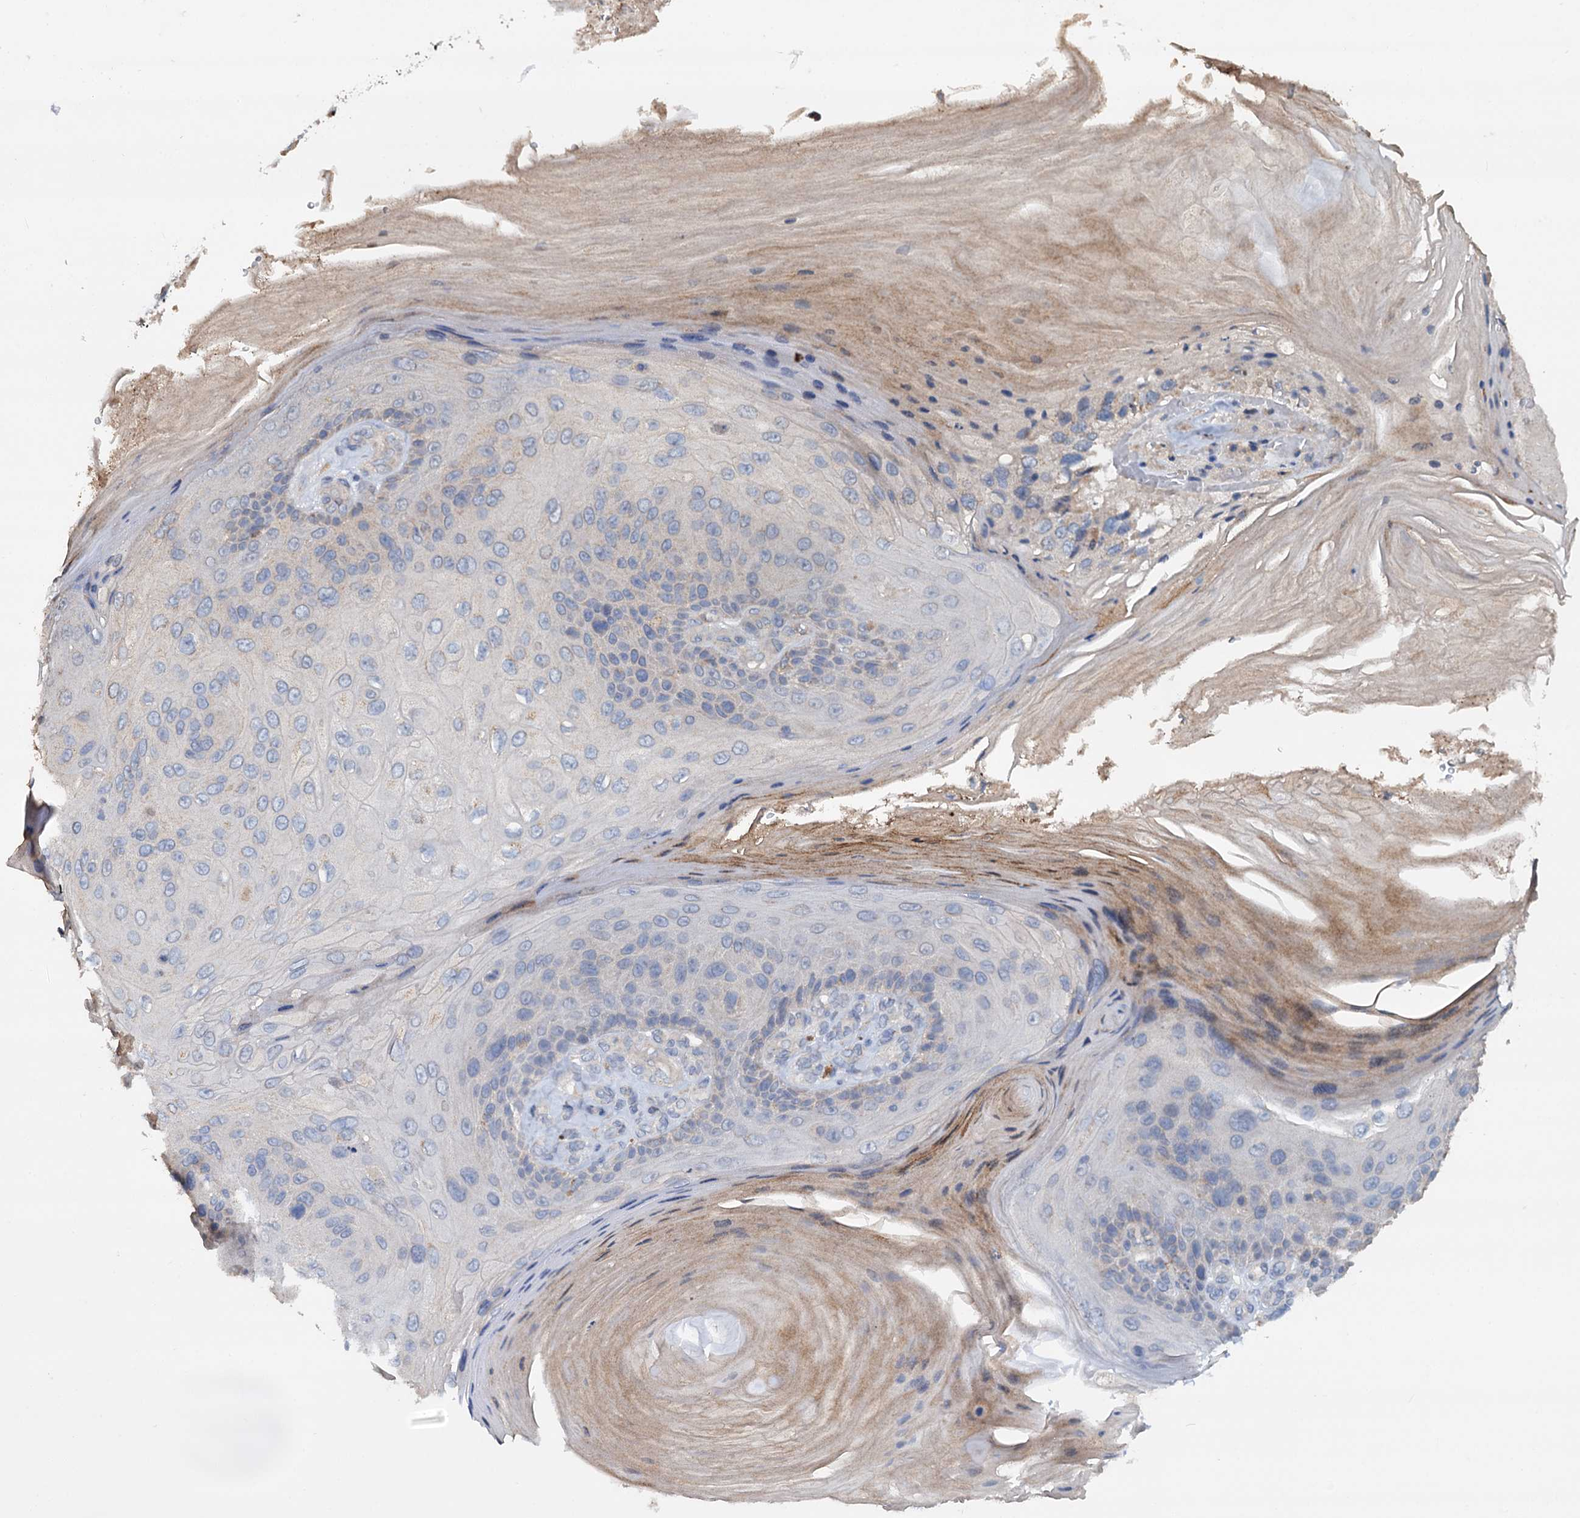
{"staining": {"intensity": "weak", "quantity": "<25%", "location": "cytoplasmic/membranous"}, "tissue": "skin cancer", "cell_type": "Tumor cells", "image_type": "cancer", "snomed": [{"axis": "morphology", "description": "Squamous cell carcinoma, NOS"}, {"axis": "topography", "description": "Skin"}], "caption": "This is an IHC image of human squamous cell carcinoma (skin). There is no expression in tumor cells.", "gene": "ETFBKMT", "patient": {"sex": "female", "age": 88}}